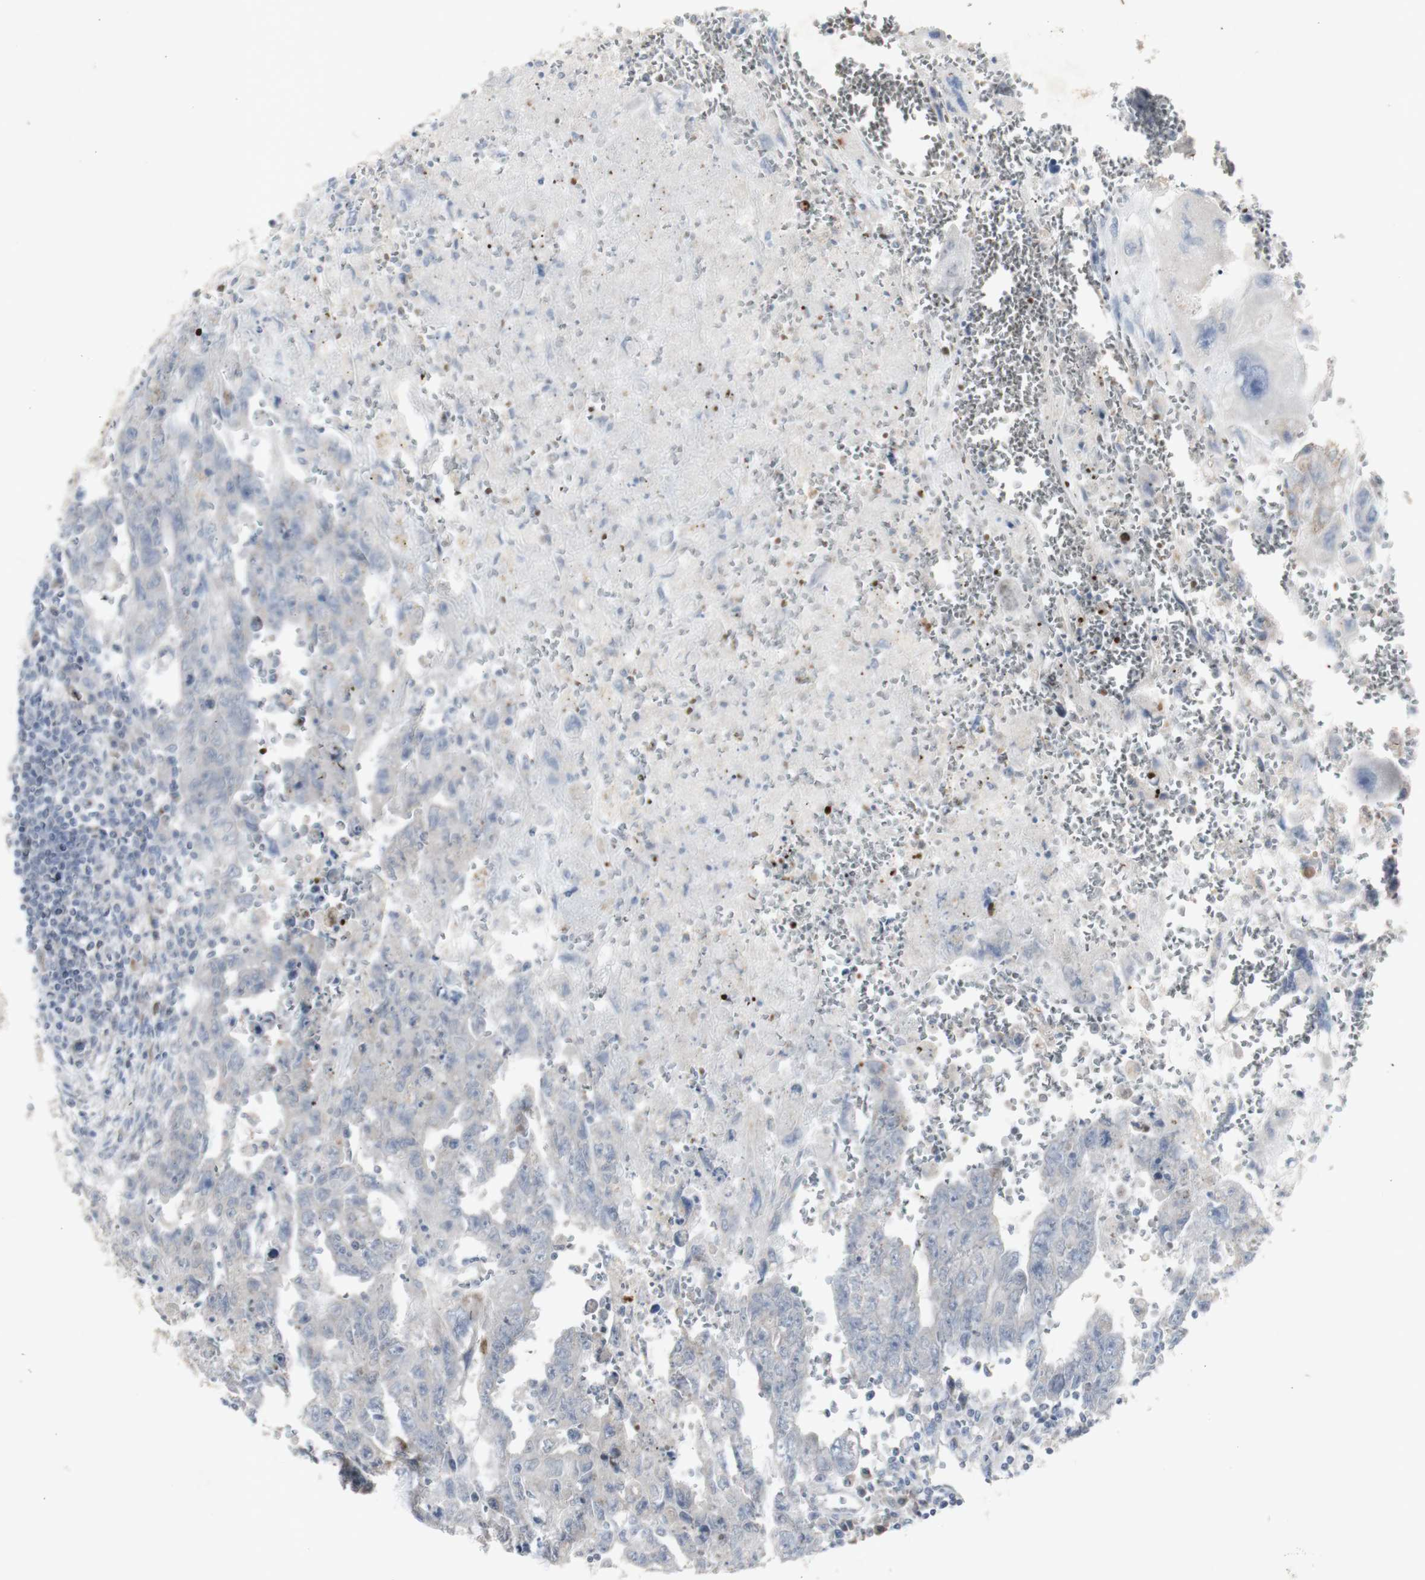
{"staining": {"intensity": "negative", "quantity": "none", "location": "none"}, "tissue": "testis cancer", "cell_type": "Tumor cells", "image_type": "cancer", "snomed": [{"axis": "morphology", "description": "Carcinoma, Embryonal, NOS"}, {"axis": "topography", "description": "Testis"}], "caption": "An IHC micrograph of testis cancer (embryonal carcinoma) is shown. There is no staining in tumor cells of testis cancer (embryonal carcinoma). Nuclei are stained in blue.", "gene": "INS", "patient": {"sex": "male", "age": 28}}